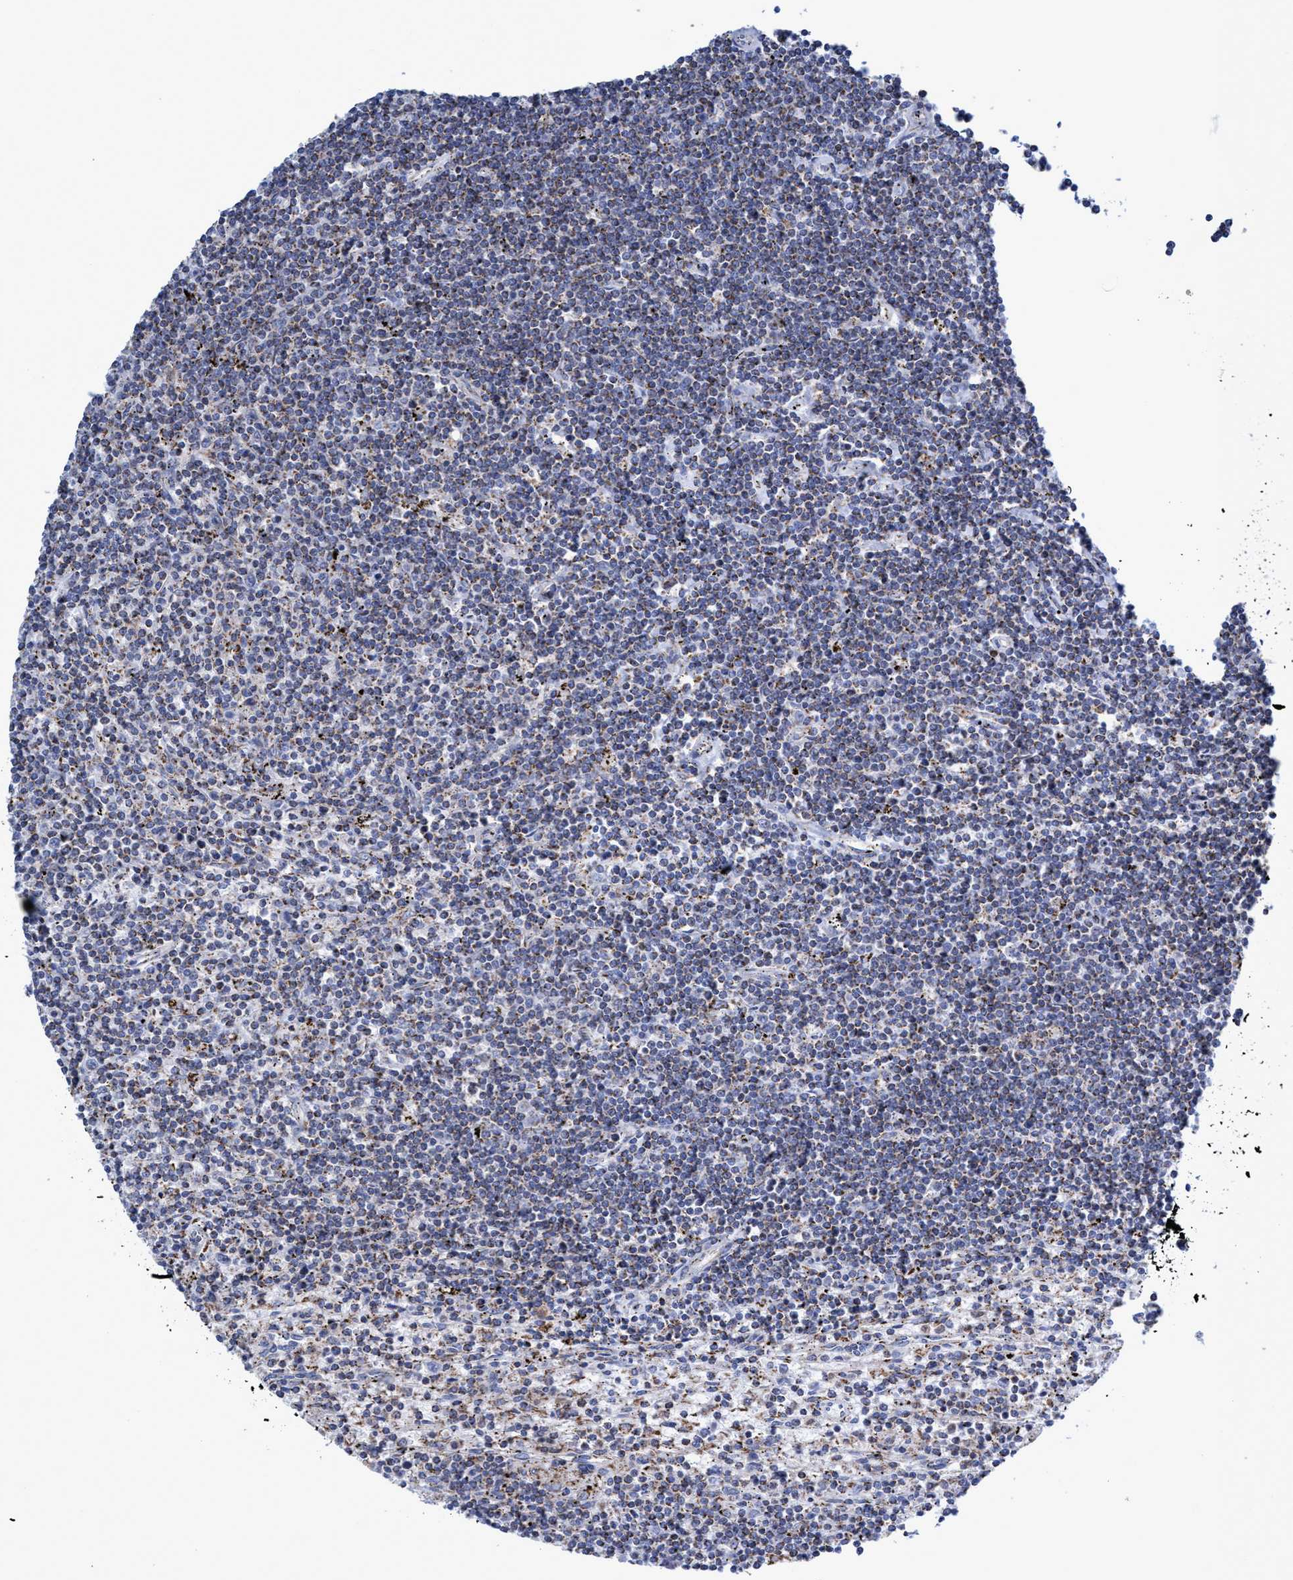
{"staining": {"intensity": "weak", "quantity": "25%-75%", "location": "cytoplasmic/membranous"}, "tissue": "lymphoma", "cell_type": "Tumor cells", "image_type": "cancer", "snomed": [{"axis": "morphology", "description": "Malignant lymphoma, non-Hodgkin's type, Low grade"}, {"axis": "topography", "description": "Spleen"}], "caption": "Immunohistochemistry (IHC) staining of low-grade malignant lymphoma, non-Hodgkin's type, which demonstrates low levels of weak cytoplasmic/membranous expression in about 25%-75% of tumor cells indicating weak cytoplasmic/membranous protein staining. The staining was performed using DAB (3,3'-diaminobenzidine) (brown) for protein detection and nuclei were counterstained in hematoxylin (blue).", "gene": "ZNF750", "patient": {"sex": "male", "age": 76}}